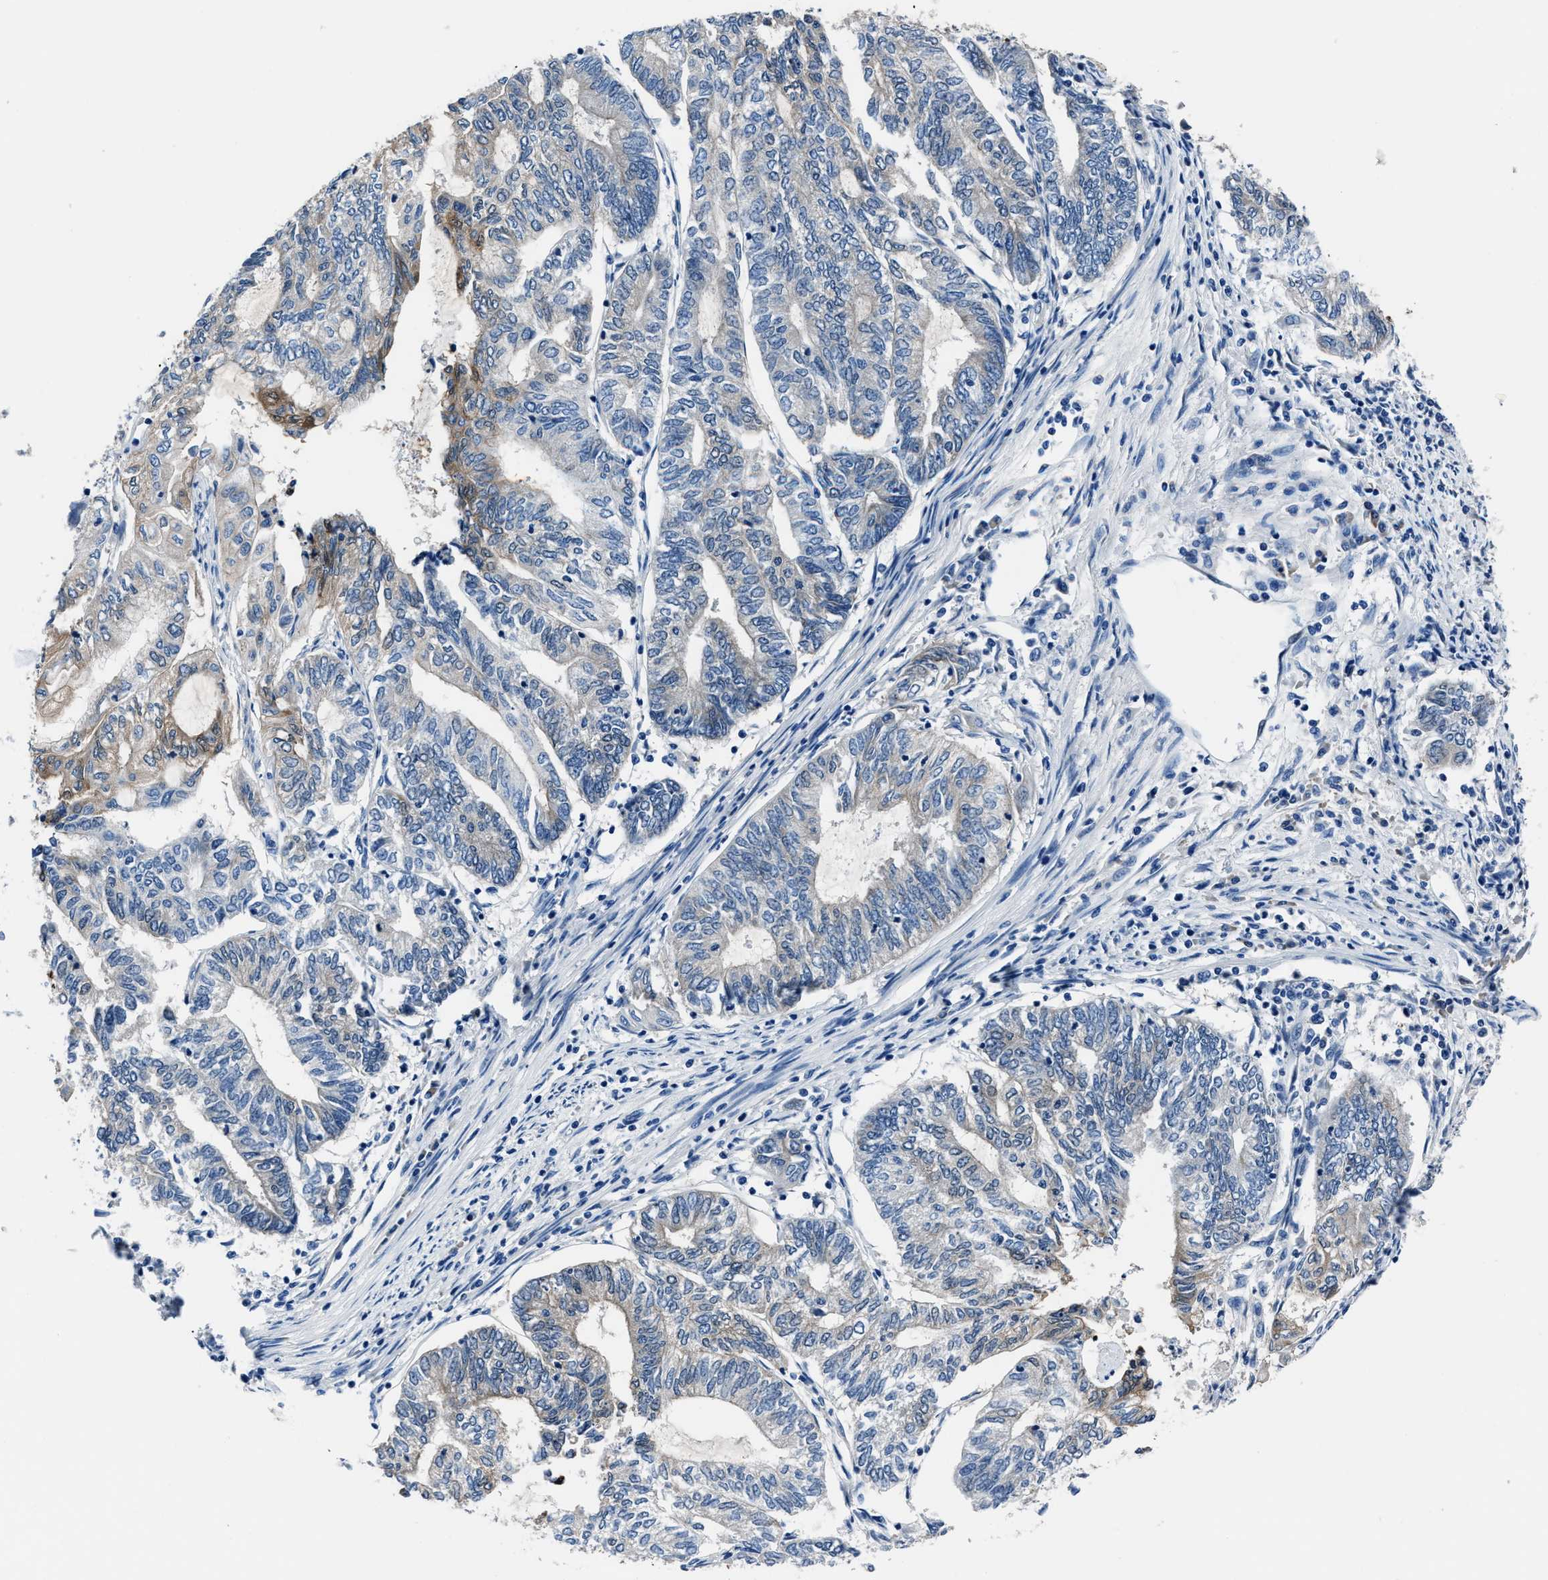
{"staining": {"intensity": "weak", "quantity": "<25%", "location": "cytoplasmic/membranous"}, "tissue": "endometrial cancer", "cell_type": "Tumor cells", "image_type": "cancer", "snomed": [{"axis": "morphology", "description": "Adenocarcinoma, NOS"}, {"axis": "topography", "description": "Uterus"}, {"axis": "topography", "description": "Endometrium"}], "caption": "Immunohistochemical staining of human endometrial adenocarcinoma displays no significant positivity in tumor cells.", "gene": "LMO7", "patient": {"sex": "female", "age": 70}}